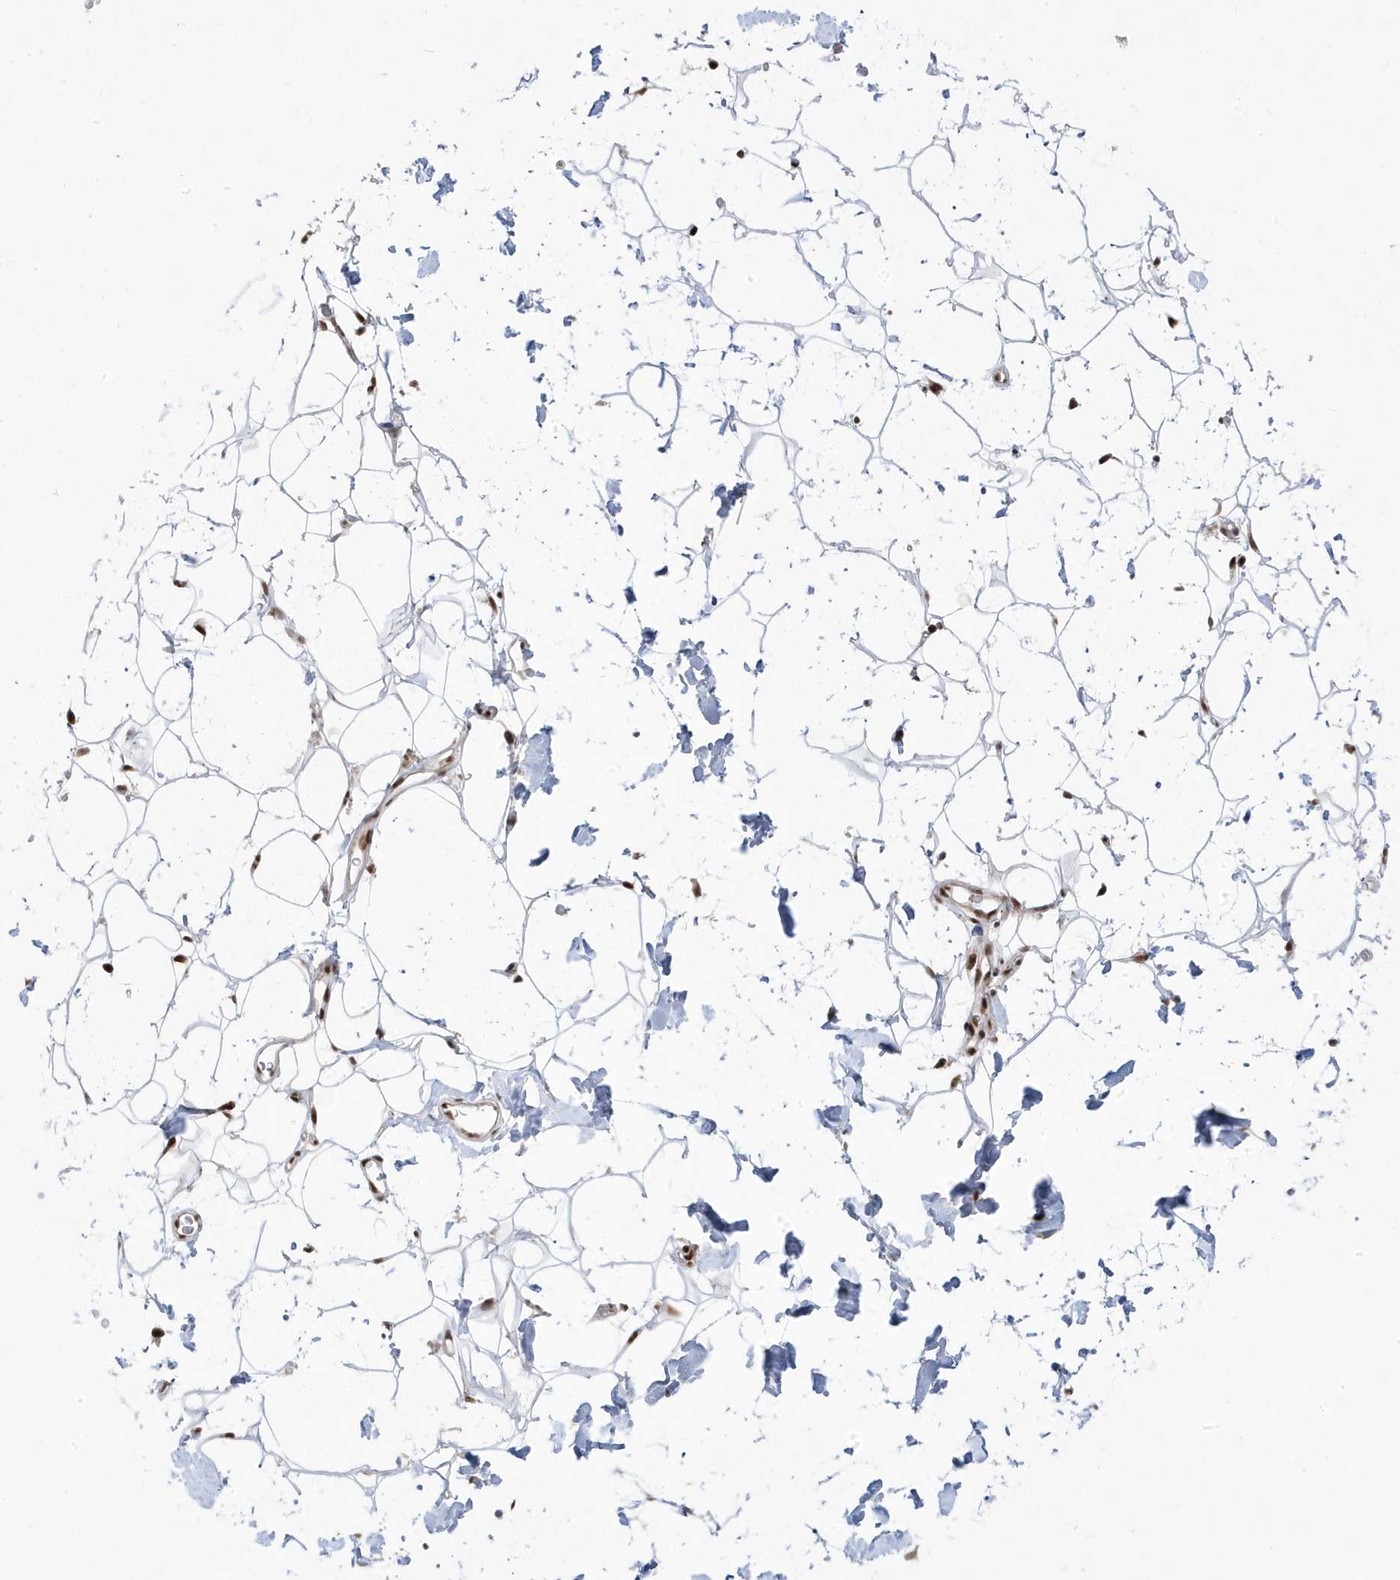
{"staining": {"intensity": "moderate", "quantity": ">75%", "location": "nuclear"}, "tissue": "adipose tissue", "cell_type": "Adipocytes", "image_type": "normal", "snomed": [{"axis": "morphology", "description": "Normal tissue, NOS"}, {"axis": "topography", "description": "Breast"}], "caption": "Brown immunohistochemical staining in unremarkable adipose tissue displays moderate nuclear expression in approximately >75% of adipocytes.", "gene": "MTREX", "patient": {"sex": "female", "age": 26}}